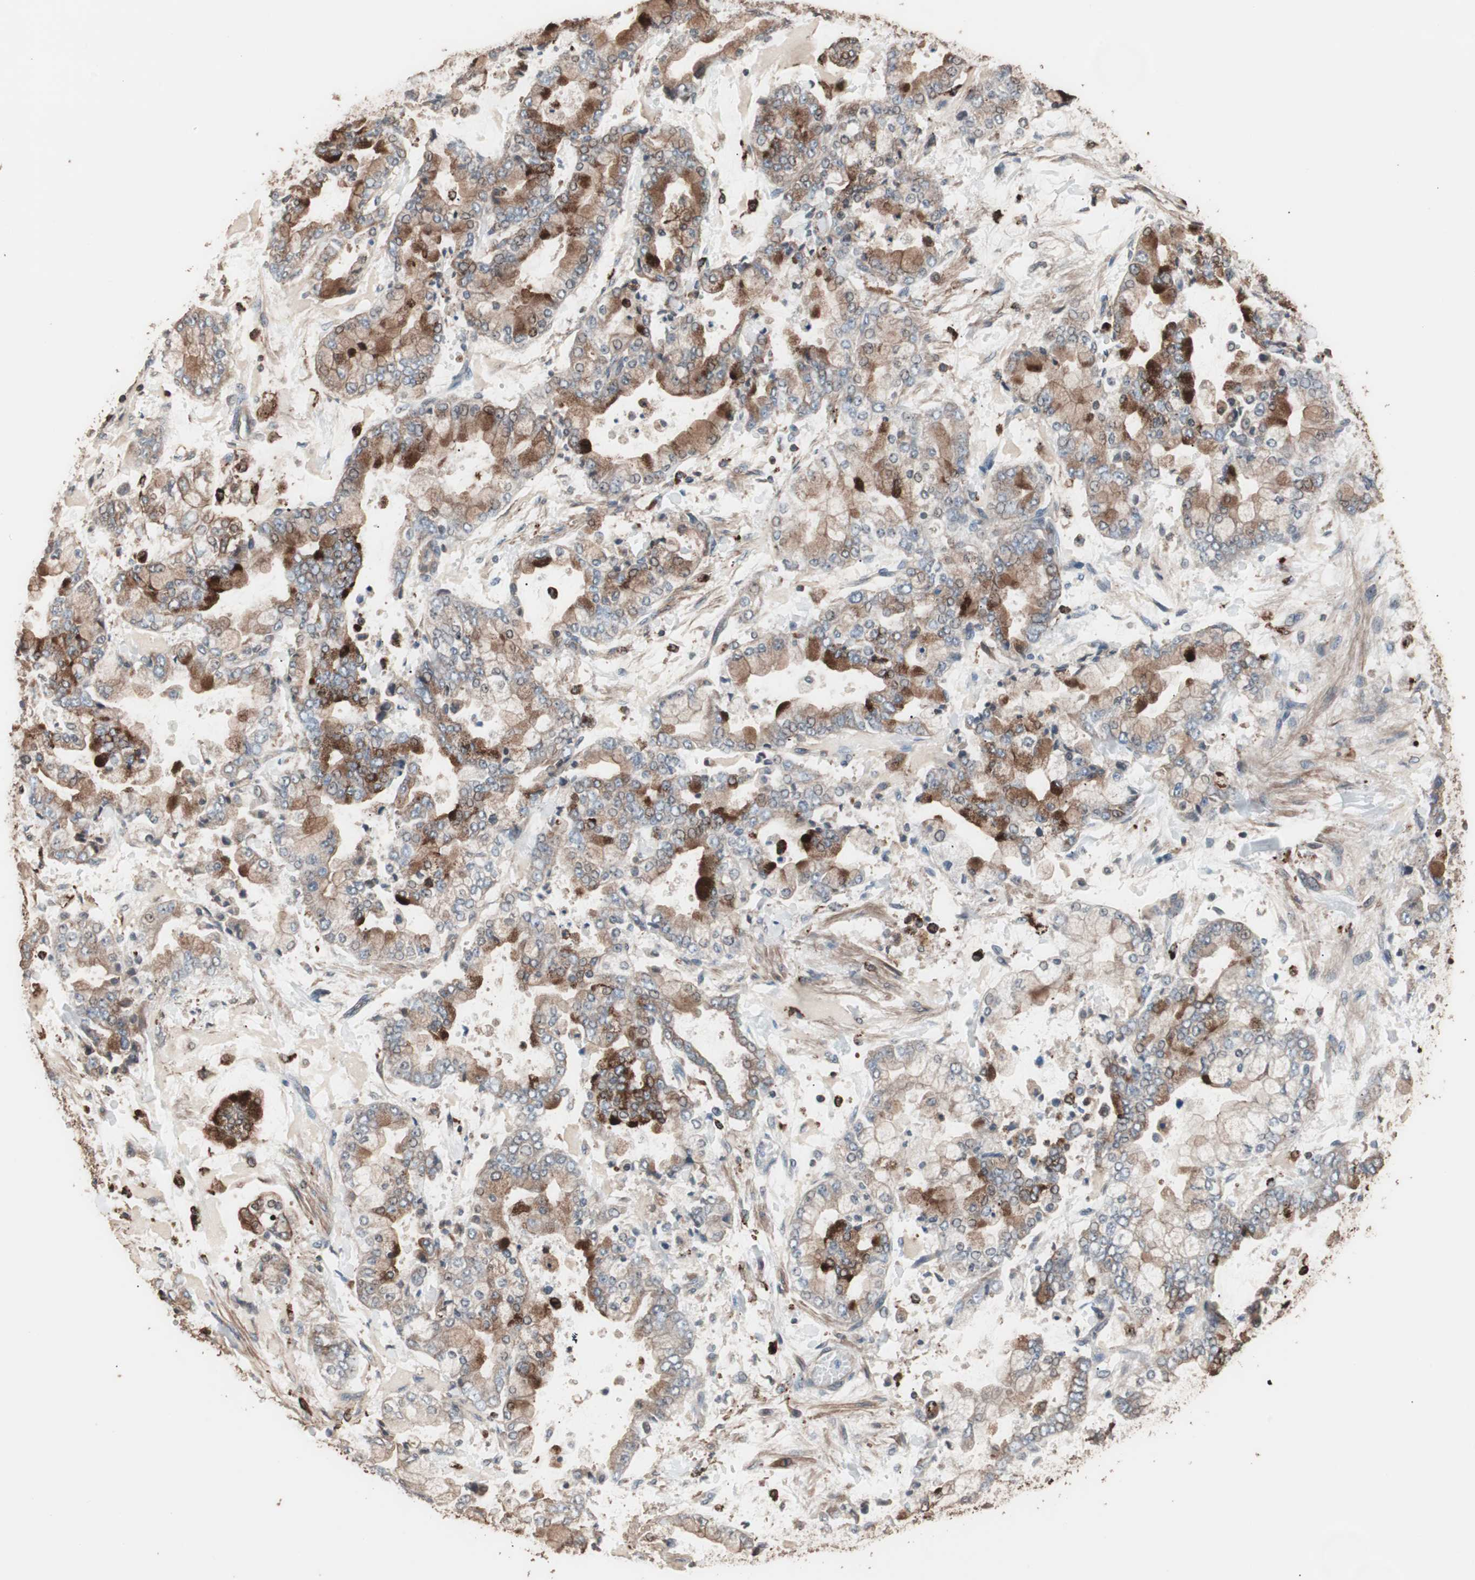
{"staining": {"intensity": "strong", "quantity": ">75%", "location": "cytoplasmic/membranous"}, "tissue": "stomach cancer", "cell_type": "Tumor cells", "image_type": "cancer", "snomed": [{"axis": "morphology", "description": "Adenocarcinoma, NOS"}, {"axis": "topography", "description": "Stomach"}], "caption": "Protein staining of stomach cancer tissue reveals strong cytoplasmic/membranous positivity in approximately >75% of tumor cells.", "gene": "CCT3", "patient": {"sex": "male", "age": 76}}